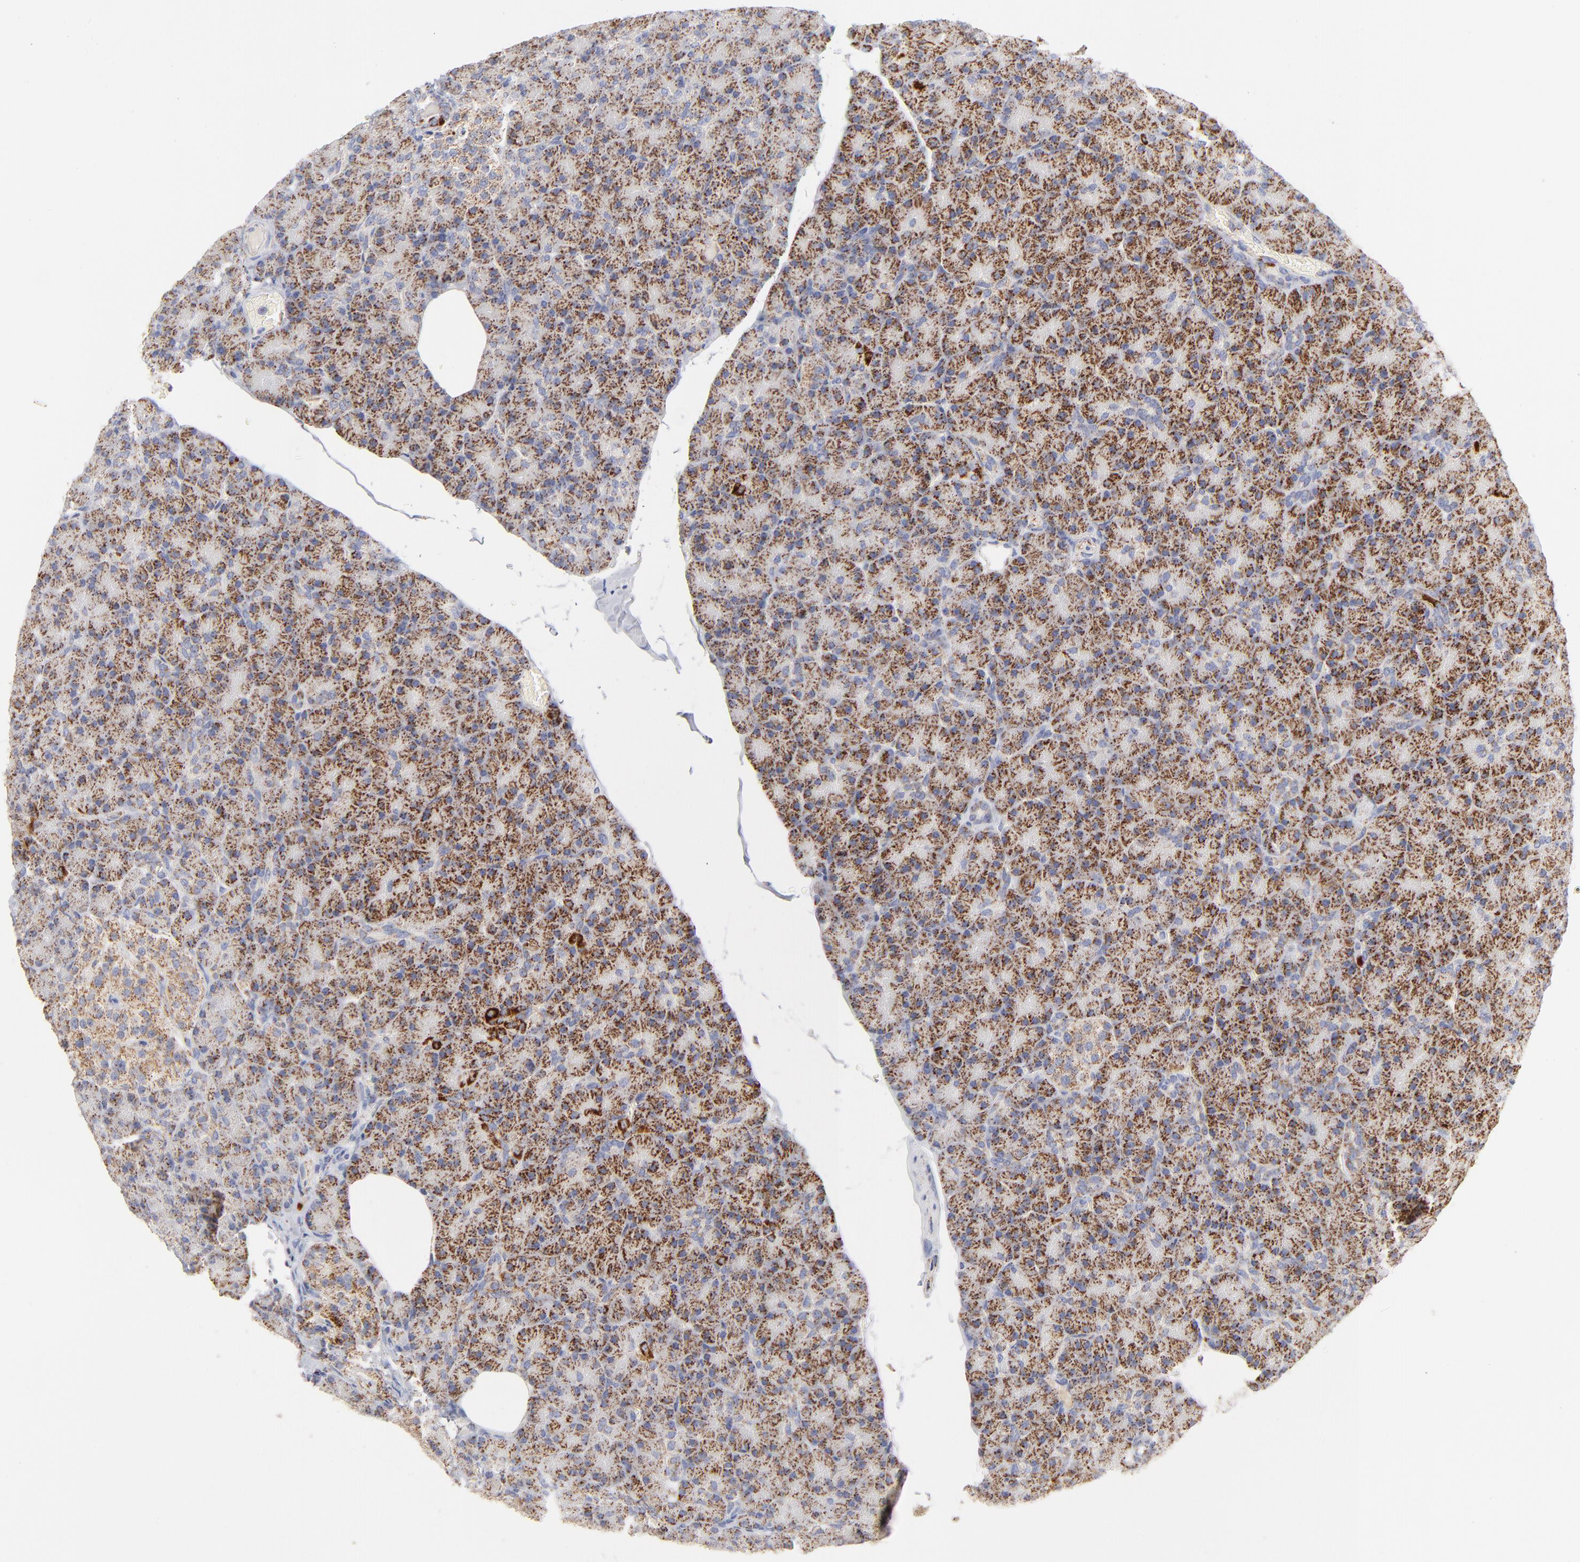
{"staining": {"intensity": "moderate", "quantity": ">75%", "location": "cytoplasmic/membranous"}, "tissue": "pancreas", "cell_type": "Exocrine glandular cells", "image_type": "normal", "snomed": [{"axis": "morphology", "description": "Normal tissue, NOS"}, {"axis": "topography", "description": "Pancreas"}], "caption": "A micrograph showing moderate cytoplasmic/membranous positivity in approximately >75% of exocrine glandular cells in normal pancreas, as visualized by brown immunohistochemical staining.", "gene": "DLAT", "patient": {"sex": "female", "age": 43}}